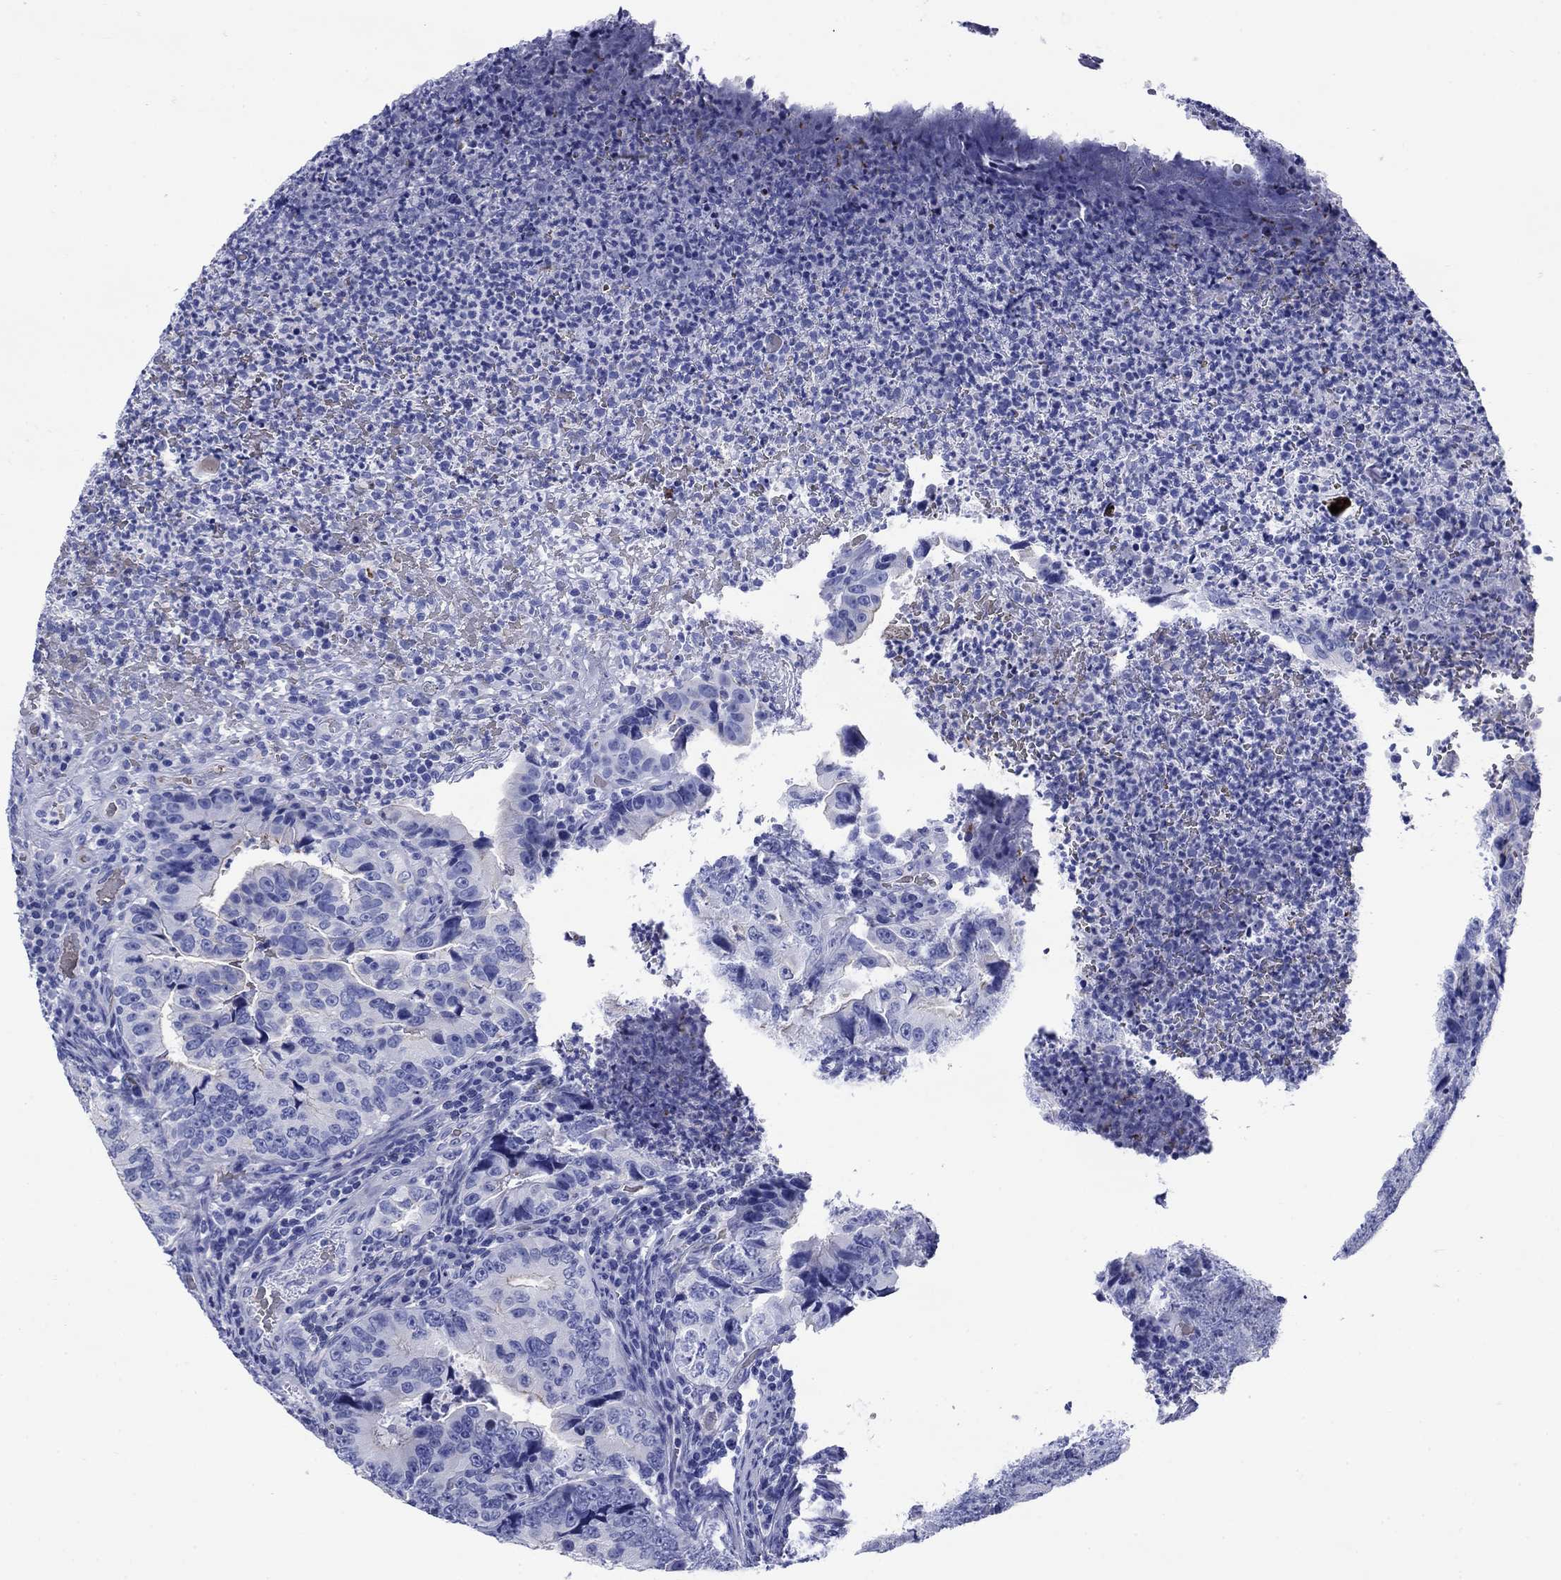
{"staining": {"intensity": "negative", "quantity": "none", "location": "none"}, "tissue": "colorectal cancer", "cell_type": "Tumor cells", "image_type": "cancer", "snomed": [{"axis": "morphology", "description": "Adenocarcinoma, NOS"}, {"axis": "topography", "description": "Colon"}], "caption": "Adenocarcinoma (colorectal) was stained to show a protein in brown. There is no significant positivity in tumor cells.", "gene": "SLC1A2", "patient": {"sex": "female", "age": 72}}